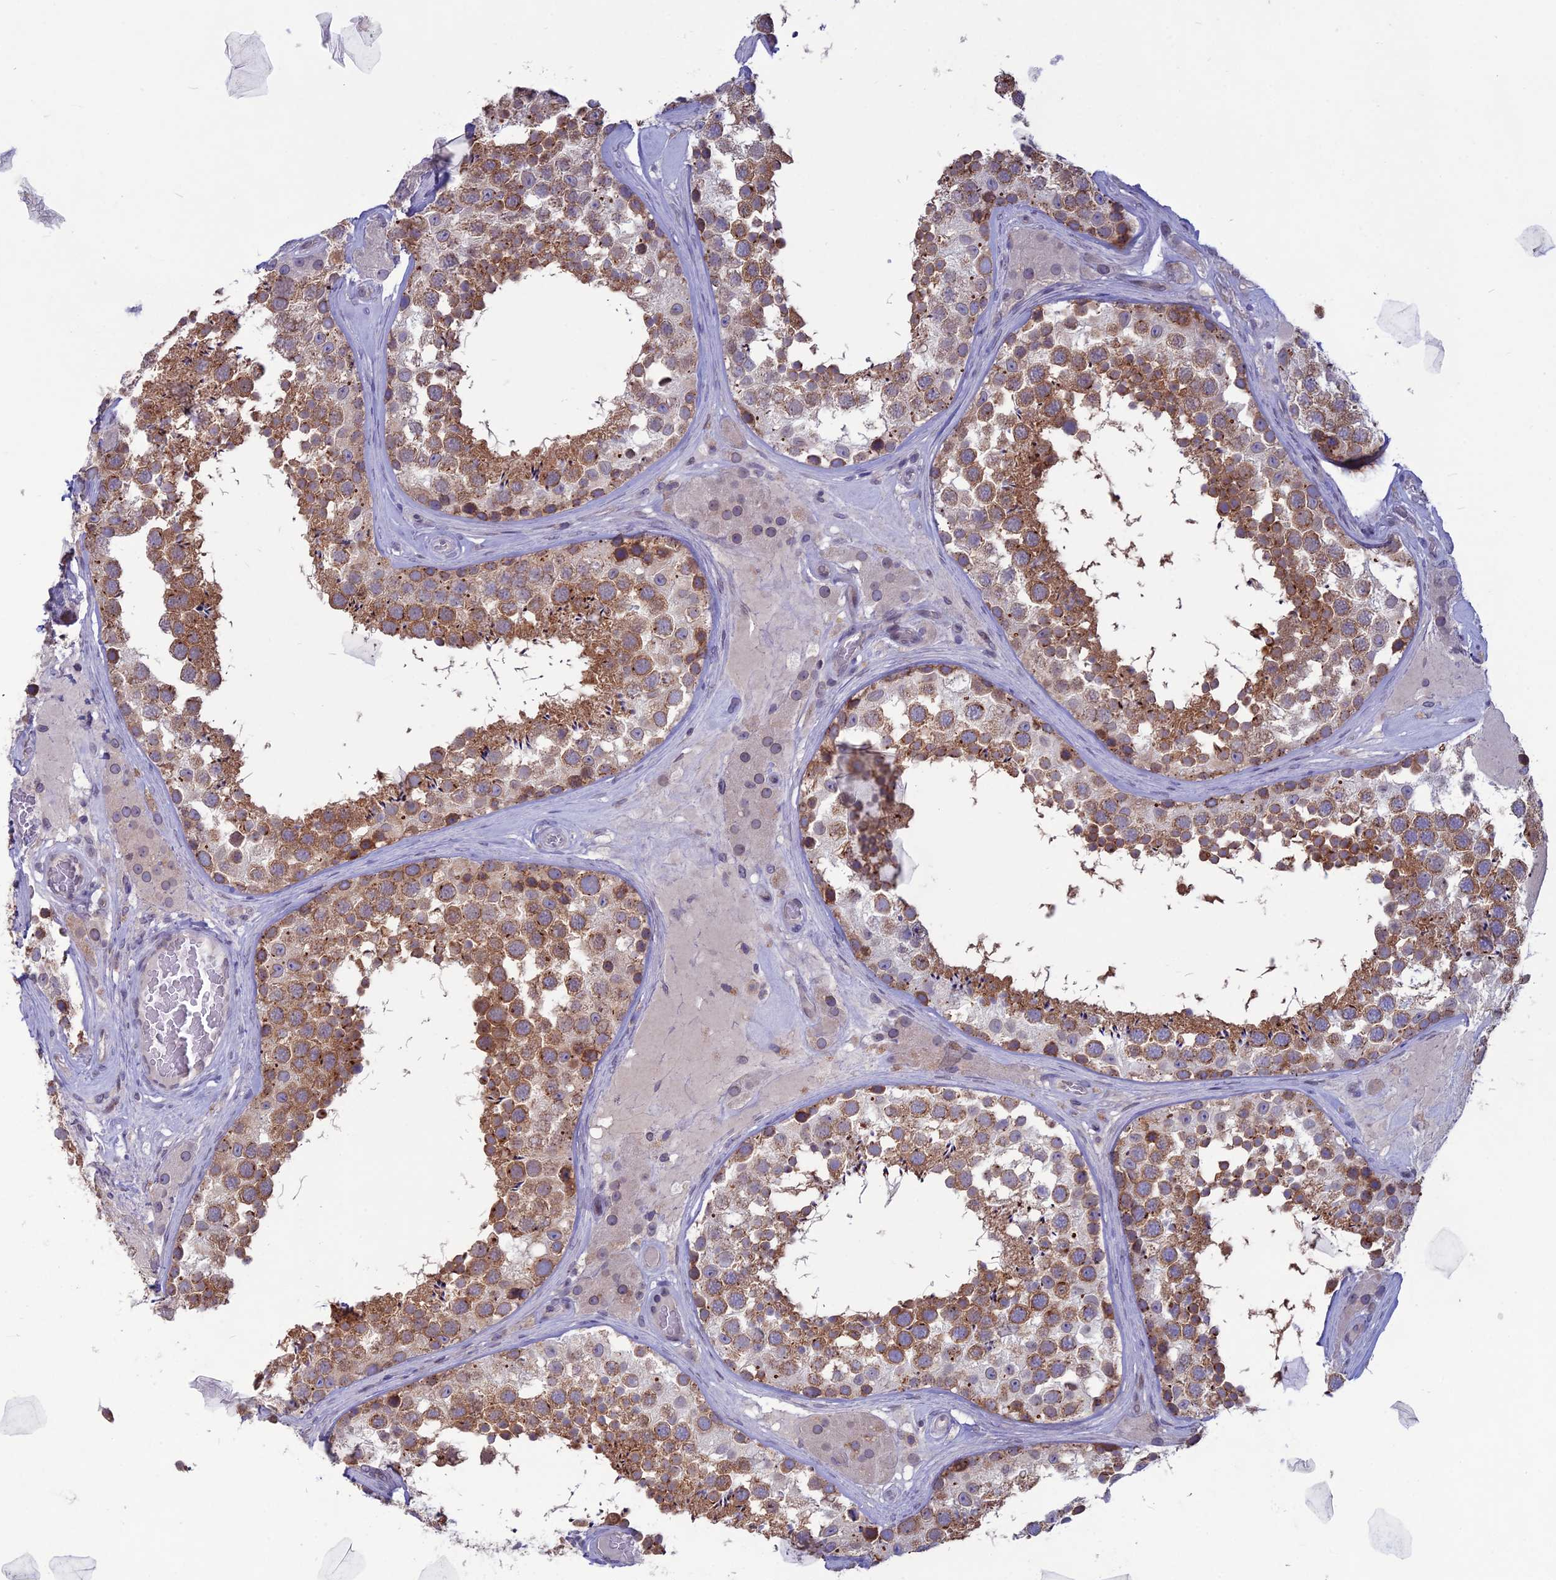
{"staining": {"intensity": "moderate", "quantity": ">75%", "location": "cytoplasmic/membranous"}, "tissue": "testis", "cell_type": "Cells in seminiferous ducts", "image_type": "normal", "snomed": [{"axis": "morphology", "description": "Normal tissue, NOS"}, {"axis": "topography", "description": "Testis"}], "caption": "Immunohistochemistry (IHC) (DAB) staining of unremarkable testis reveals moderate cytoplasmic/membranous protein positivity in about >75% of cells in seminiferous ducts.", "gene": "WDR46", "patient": {"sex": "male", "age": 46}}